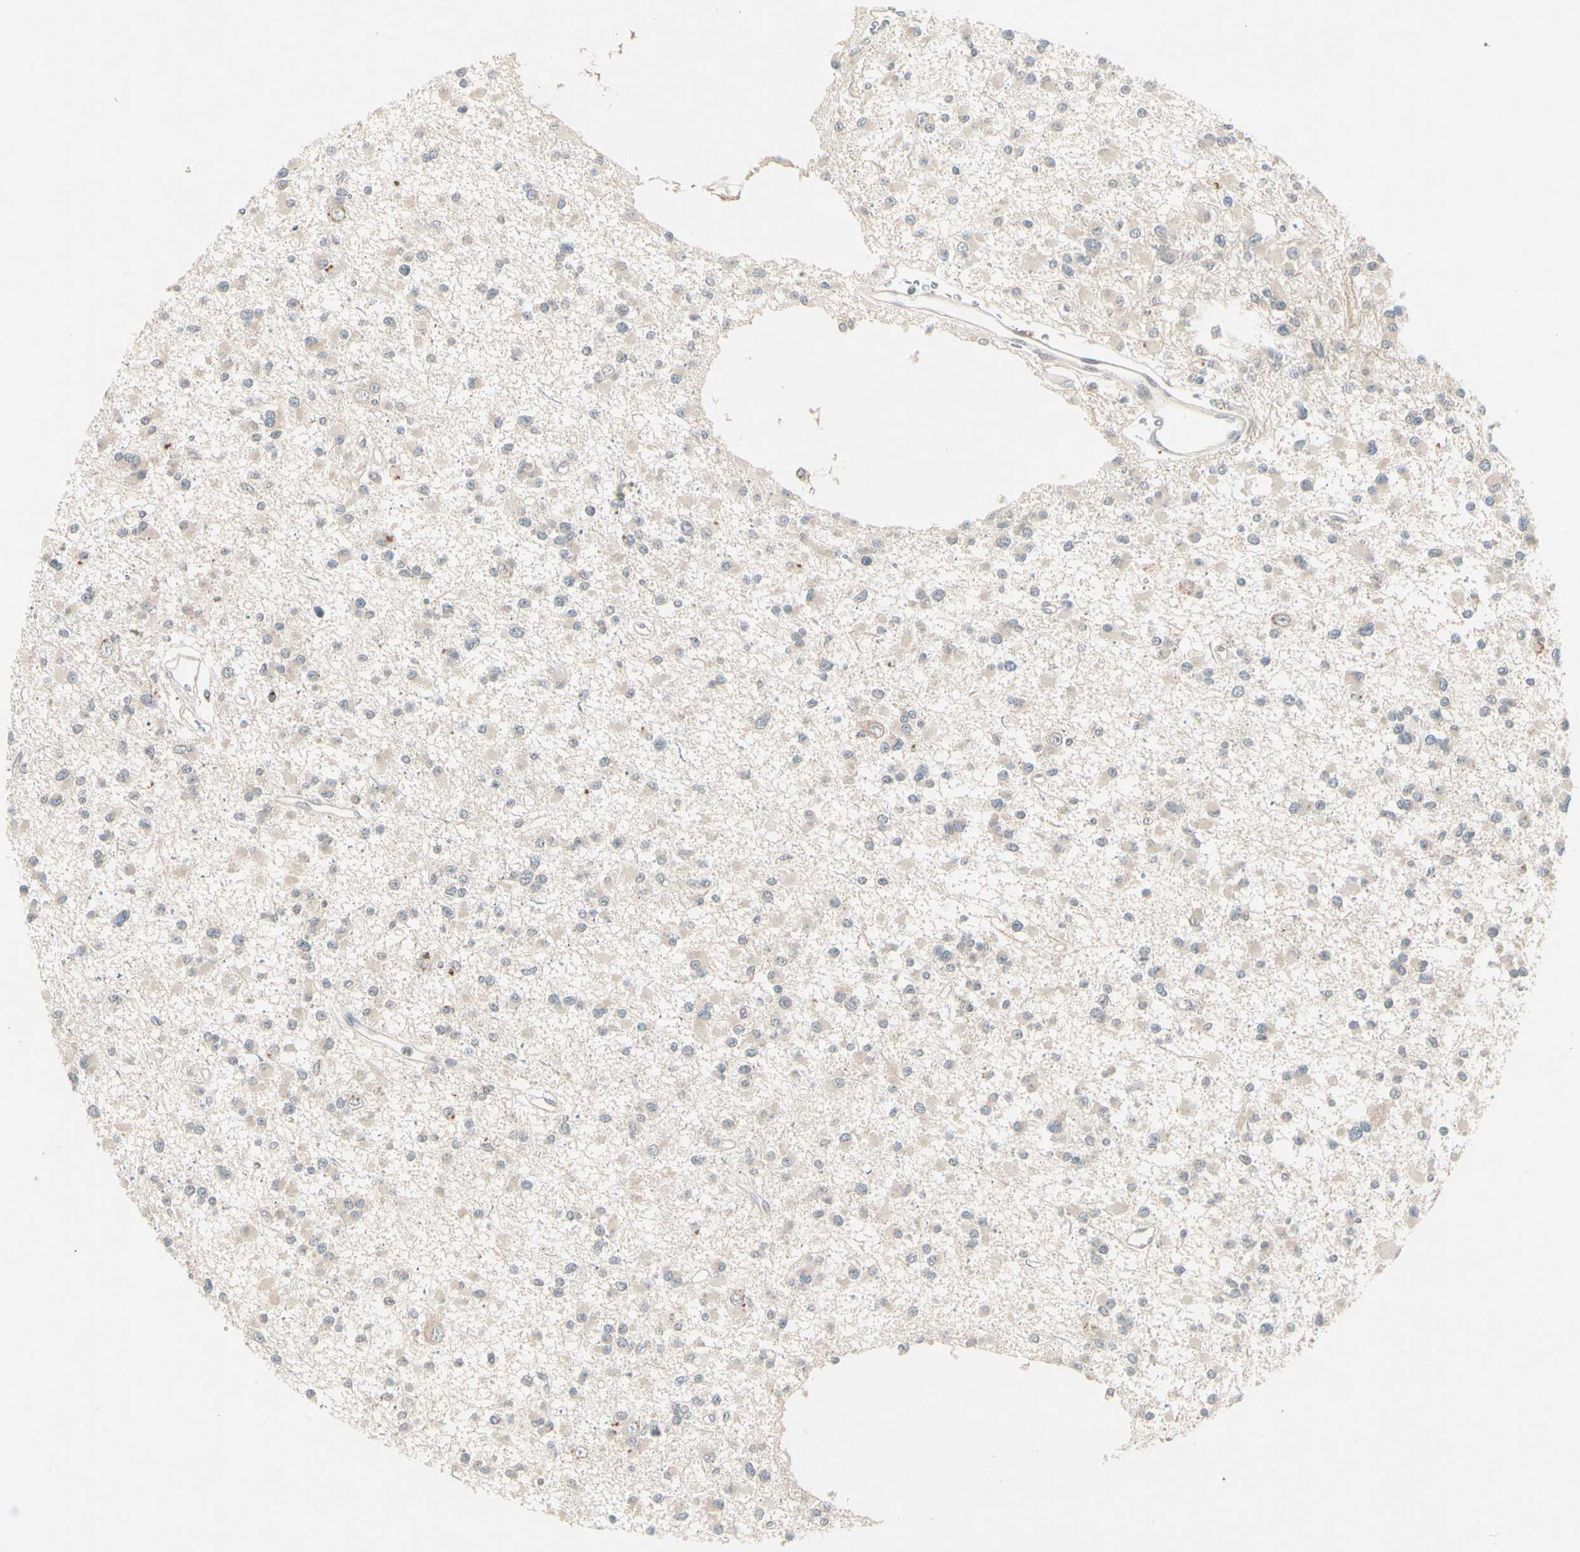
{"staining": {"intensity": "negative", "quantity": "none", "location": "none"}, "tissue": "glioma", "cell_type": "Tumor cells", "image_type": "cancer", "snomed": [{"axis": "morphology", "description": "Glioma, malignant, Low grade"}, {"axis": "topography", "description": "Brain"}], "caption": "Immunohistochemical staining of human malignant glioma (low-grade) demonstrates no significant staining in tumor cells.", "gene": "CCL4", "patient": {"sex": "female", "age": 22}}